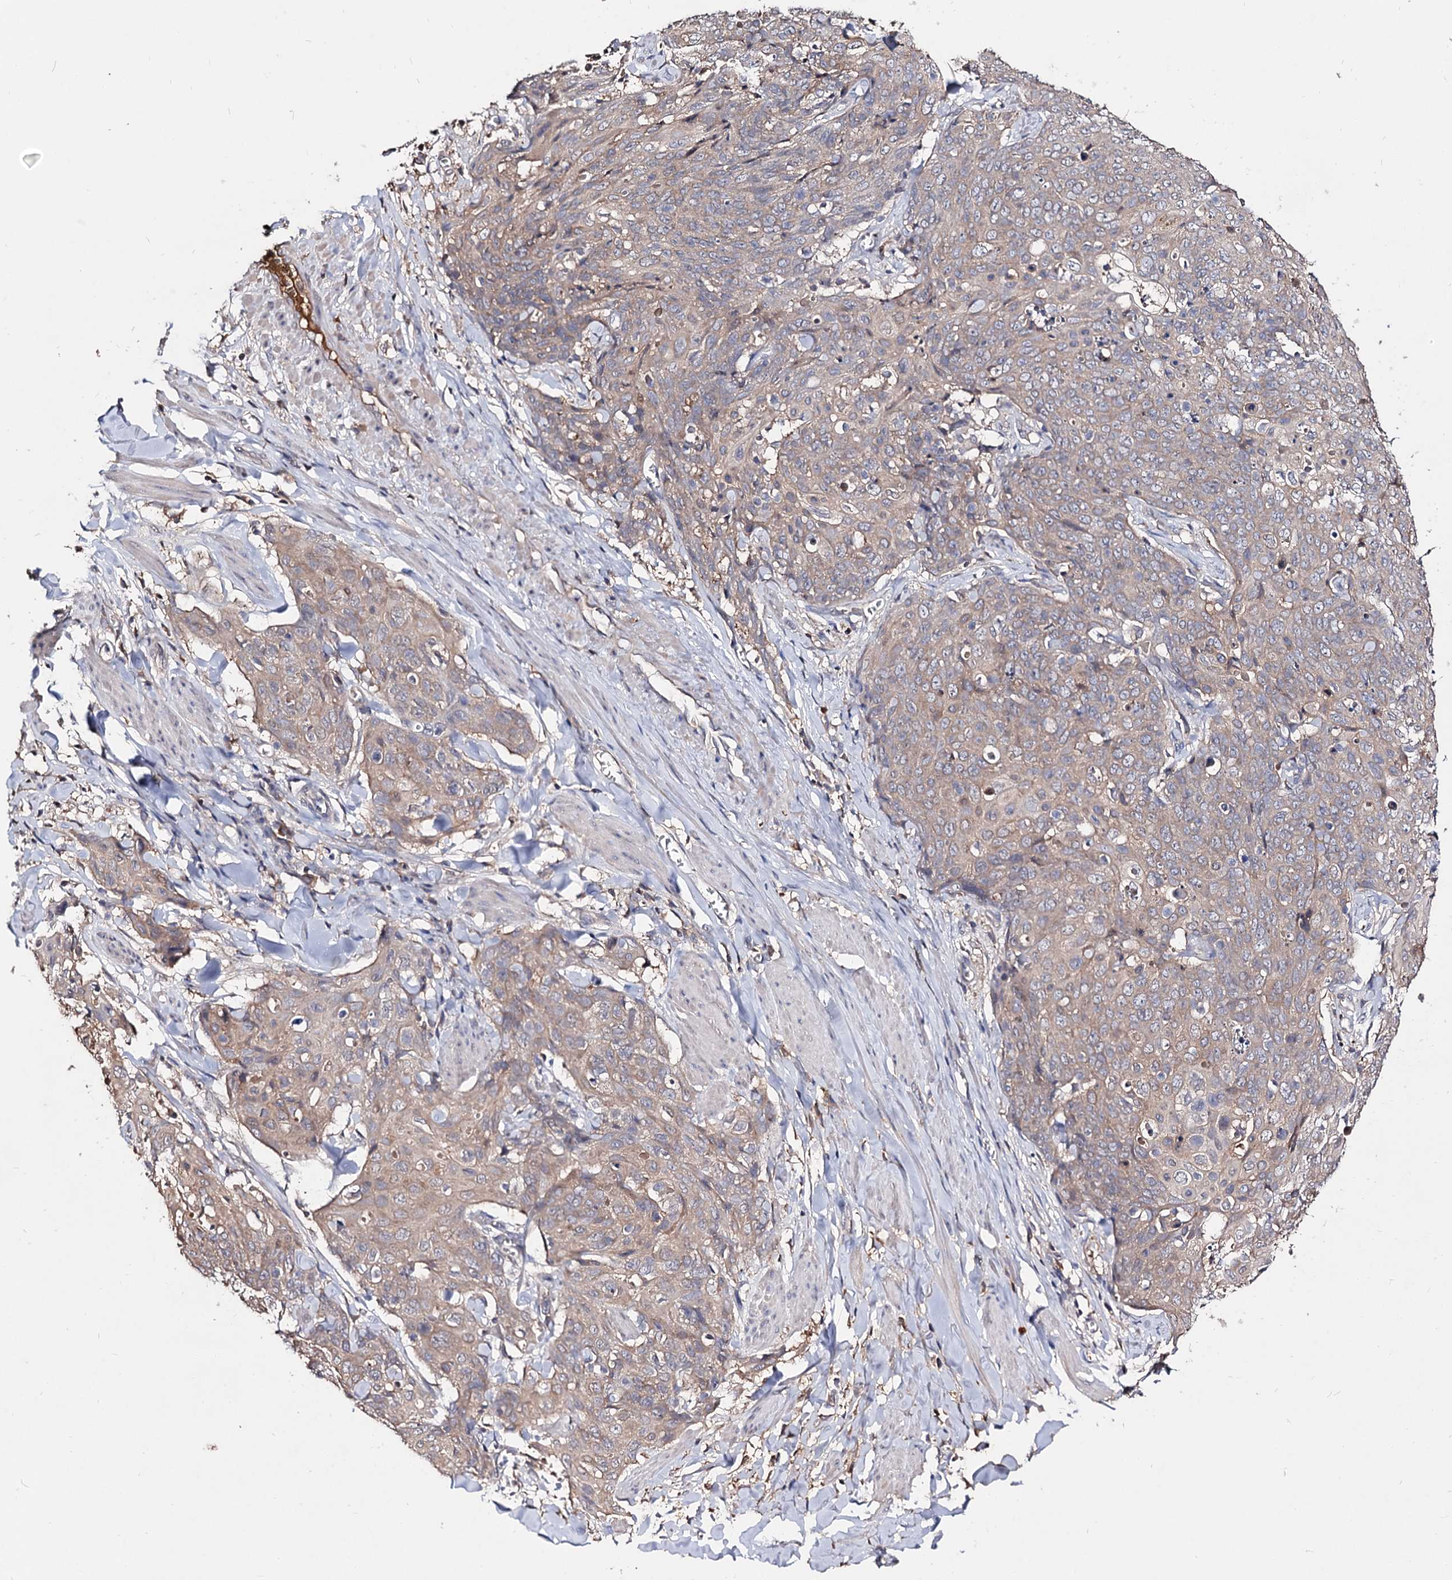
{"staining": {"intensity": "weak", "quantity": ">75%", "location": "cytoplasmic/membranous"}, "tissue": "skin cancer", "cell_type": "Tumor cells", "image_type": "cancer", "snomed": [{"axis": "morphology", "description": "Squamous cell carcinoma, NOS"}, {"axis": "topography", "description": "Skin"}, {"axis": "topography", "description": "Vulva"}], "caption": "A photomicrograph of human skin squamous cell carcinoma stained for a protein shows weak cytoplasmic/membranous brown staining in tumor cells.", "gene": "ARFIP2", "patient": {"sex": "female", "age": 85}}